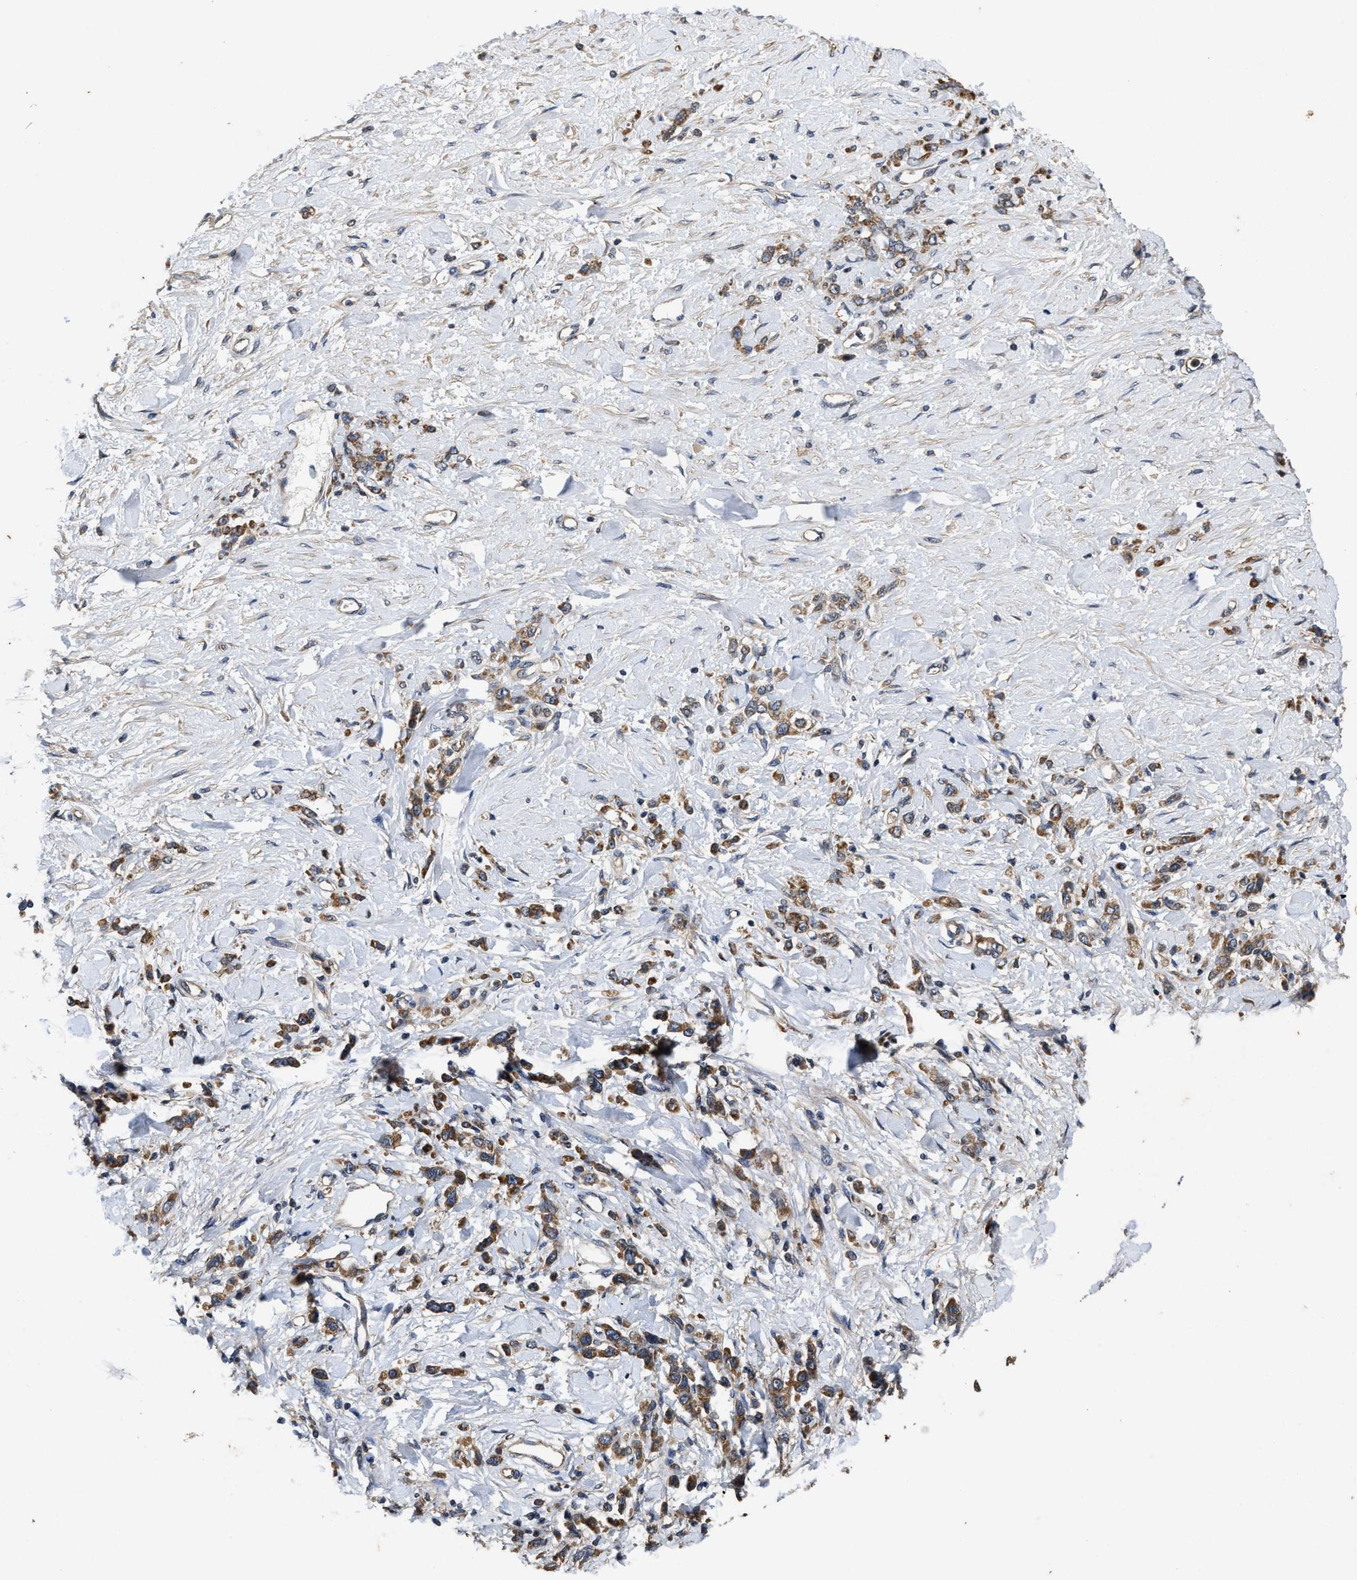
{"staining": {"intensity": "moderate", "quantity": ">75%", "location": "cytoplasmic/membranous"}, "tissue": "stomach cancer", "cell_type": "Tumor cells", "image_type": "cancer", "snomed": [{"axis": "morphology", "description": "Normal tissue, NOS"}, {"axis": "morphology", "description": "Adenocarcinoma, NOS"}, {"axis": "topography", "description": "Stomach"}], "caption": "Adenocarcinoma (stomach) tissue reveals moderate cytoplasmic/membranous positivity in approximately >75% of tumor cells, visualized by immunohistochemistry.", "gene": "EFNA4", "patient": {"sex": "male", "age": 82}}